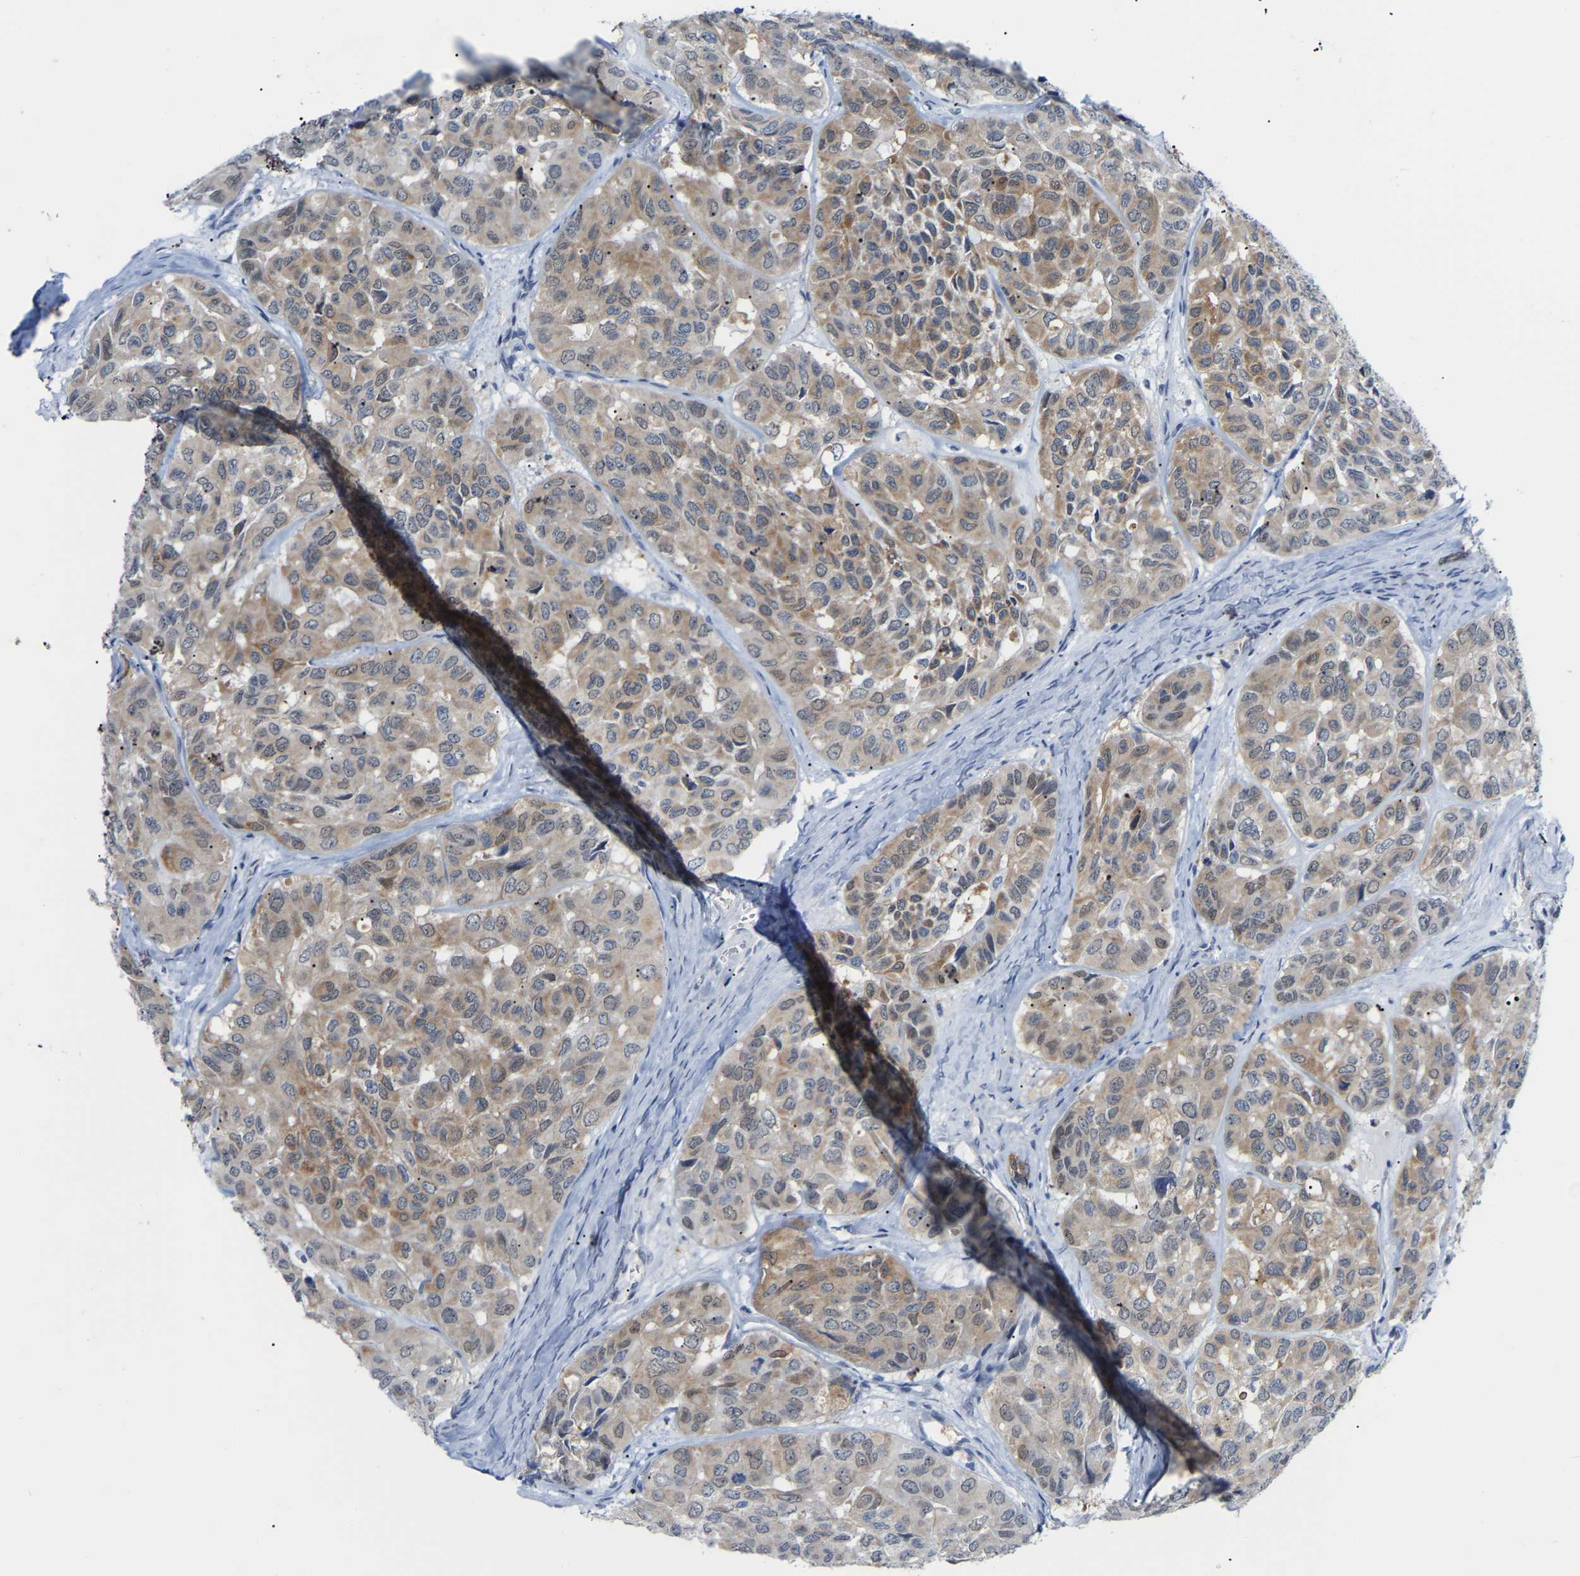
{"staining": {"intensity": "weak", "quantity": ">75%", "location": "cytoplasmic/membranous"}, "tissue": "head and neck cancer", "cell_type": "Tumor cells", "image_type": "cancer", "snomed": [{"axis": "morphology", "description": "Adenocarcinoma, NOS"}, {"axis": "topography", "description": "Salivary gland, NOS"}, {"axis": "topography", "description": "Head-Neck"}], "caption": "Weak cytoplasmic/membranous positivity for a protein is seen in approximately >75% of tumor cells of head and neck cancer (adenocarcinoma) using immunohistochemistry.", "gene": "ABTB2", "patient": {"sex": "female", "age": 76}}